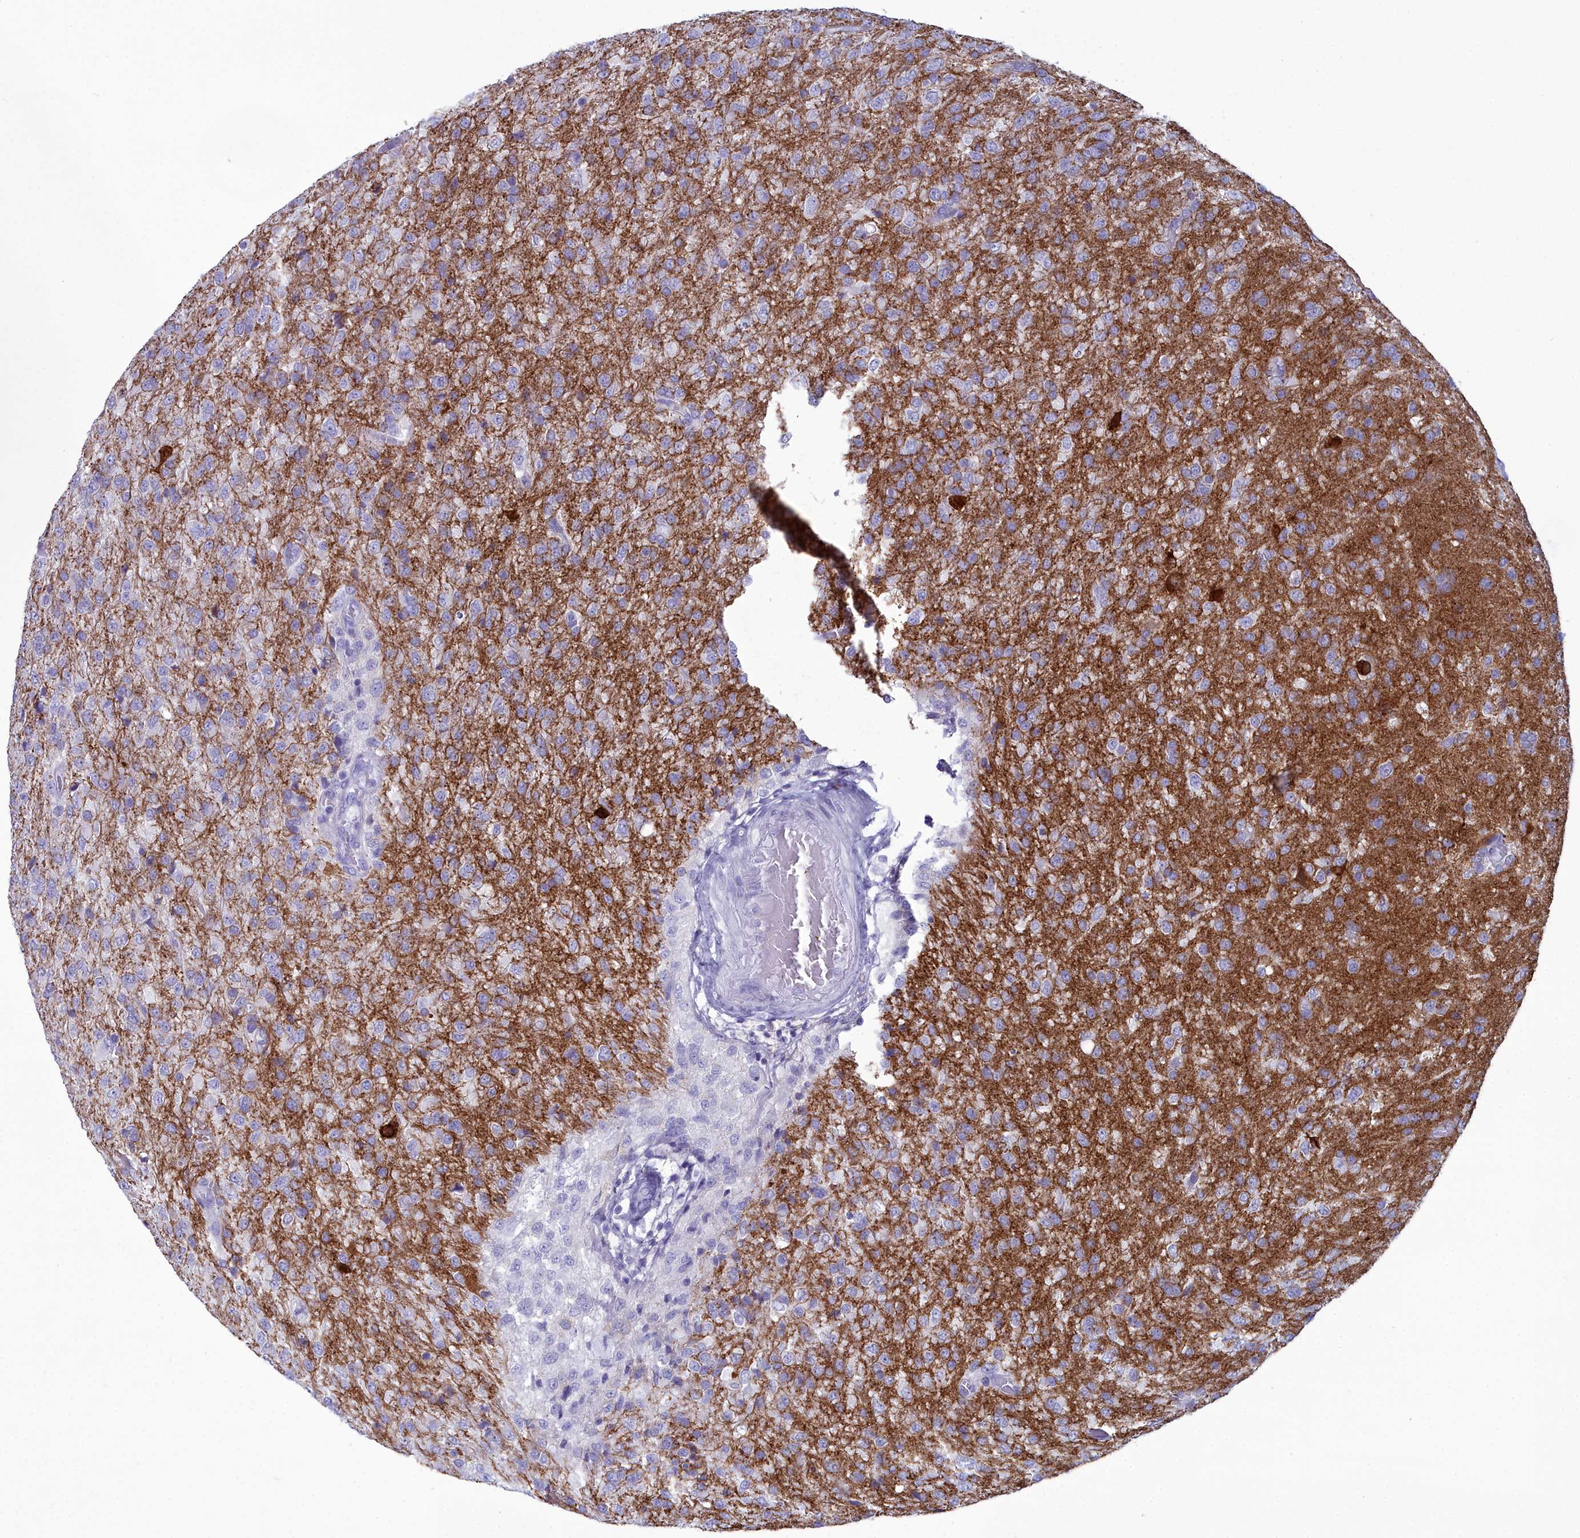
{"staining": {"intensity": "weak", "quantity": "<25%", "location": "cytoplasmic/membranous"}, "tissue": "glioma", "cell_type": "Tumor cells", "image_type": "cancer", "snomed": [{"axis": "morphology", "description": "Glioma, malignant, High grade"}, {"axis": "topography", "description": "Brain"}], "caption": "The immunohistochemistry (IHC) image has no significant expression in tumor cells of malignant high-grade glioma tissue.", "gene": "MAP6", "patient": {"sex": "female", "age": 74}}